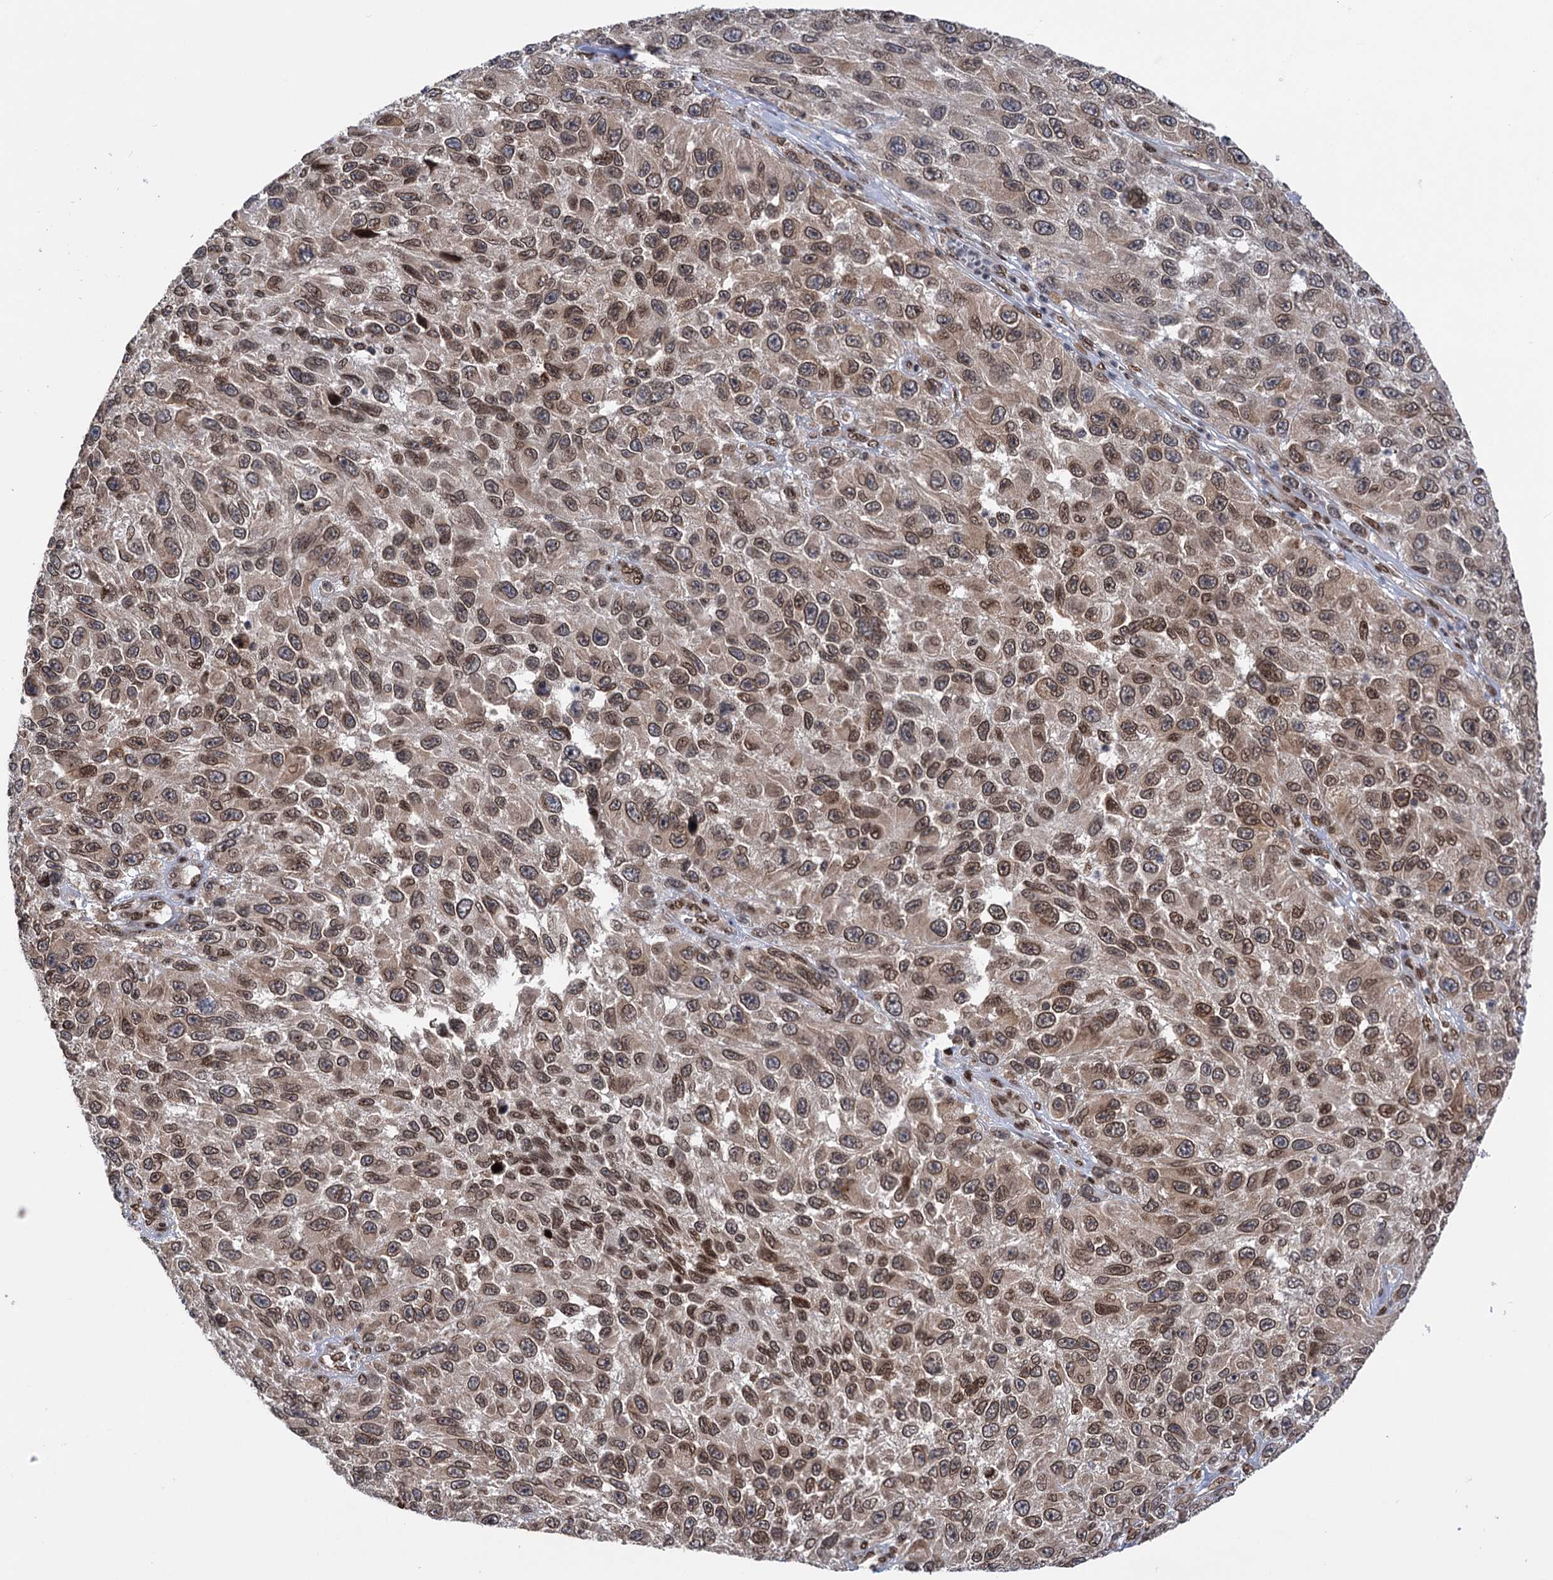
{"staining": {"intensity": "moderate", "quantity": "25%-75%", "location": "cytoplasmic/membranous,nuclear"}, "tissue": "melanoma", "cell_type": "Tumor cells", "image_type": "cancer", "snomed": [{"axis": "morphology", "description": "Normal tissue, NOS"}, {"axis": "morphology", "description": "Malignant melanoma, NOS"}, {"axis": "topography", "description": "Skin"}], "caption": "Melanoma tissue displays moderate cytoplasmic/membranous and nuclear positivity in approximately 25%-75% of tumor cells (Brightfield microscopy of DAB IHC at high magnification).", "gene": "MESD", "patient": {"sex": "female", "age": 96}}